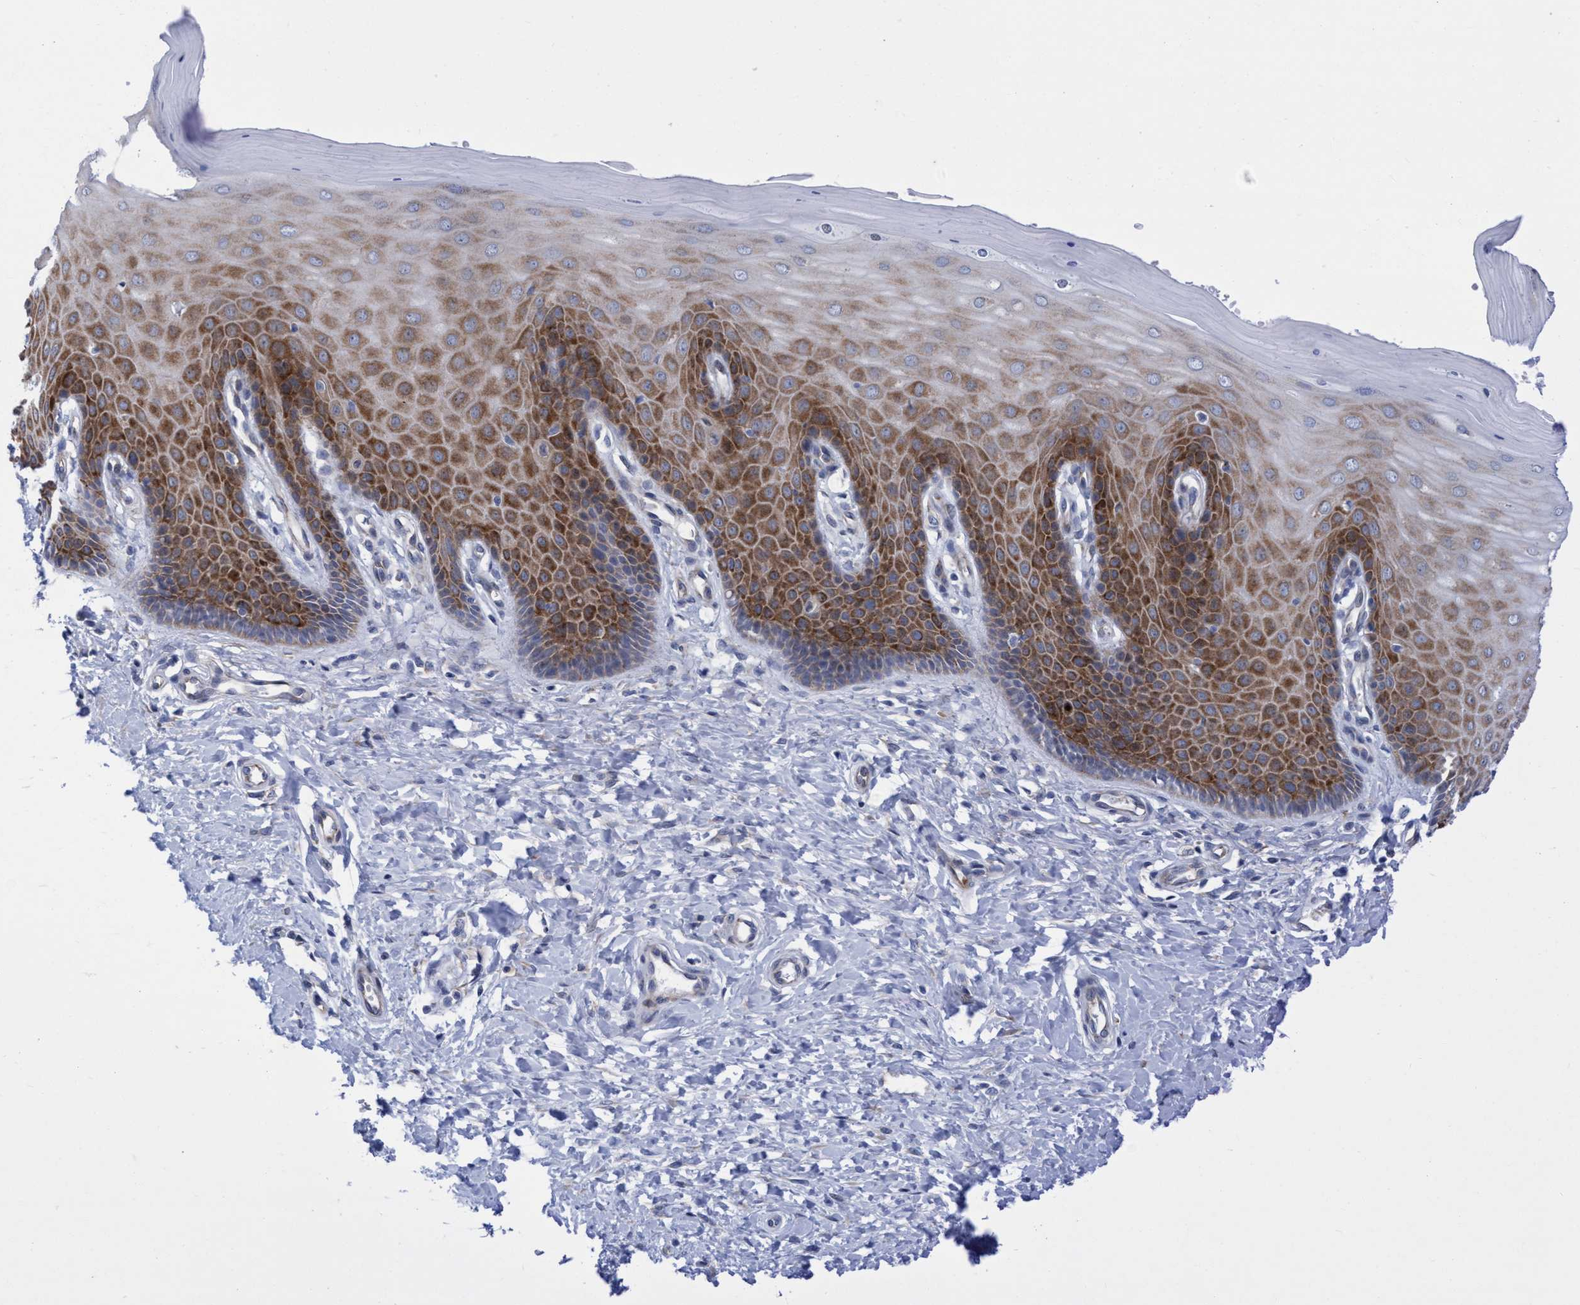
{"staining": {"intensity": "moderate", "quantity": "25%-75%", "location": "cytoplasmic/membranous"}, "tissue": "cervix", "cell_type": "Glandular cells", "image_type": "normal", "snomed": [{"axis": "morphology", "description": "Normal tissue, NOS"}, {"axis": "topography", "description": "Cervix"}], "caption": "Protein analysis of unremarkable cervix shows moderate cytoplasmic/membranous expression in approximately 25%-75% of glandular cells. Immunohistochemistry (ihc) stains the protein in brown and the nuclei are stained blue.", "gene": "R3HCC1", "patient": {"sex": "female", "age": 55}}